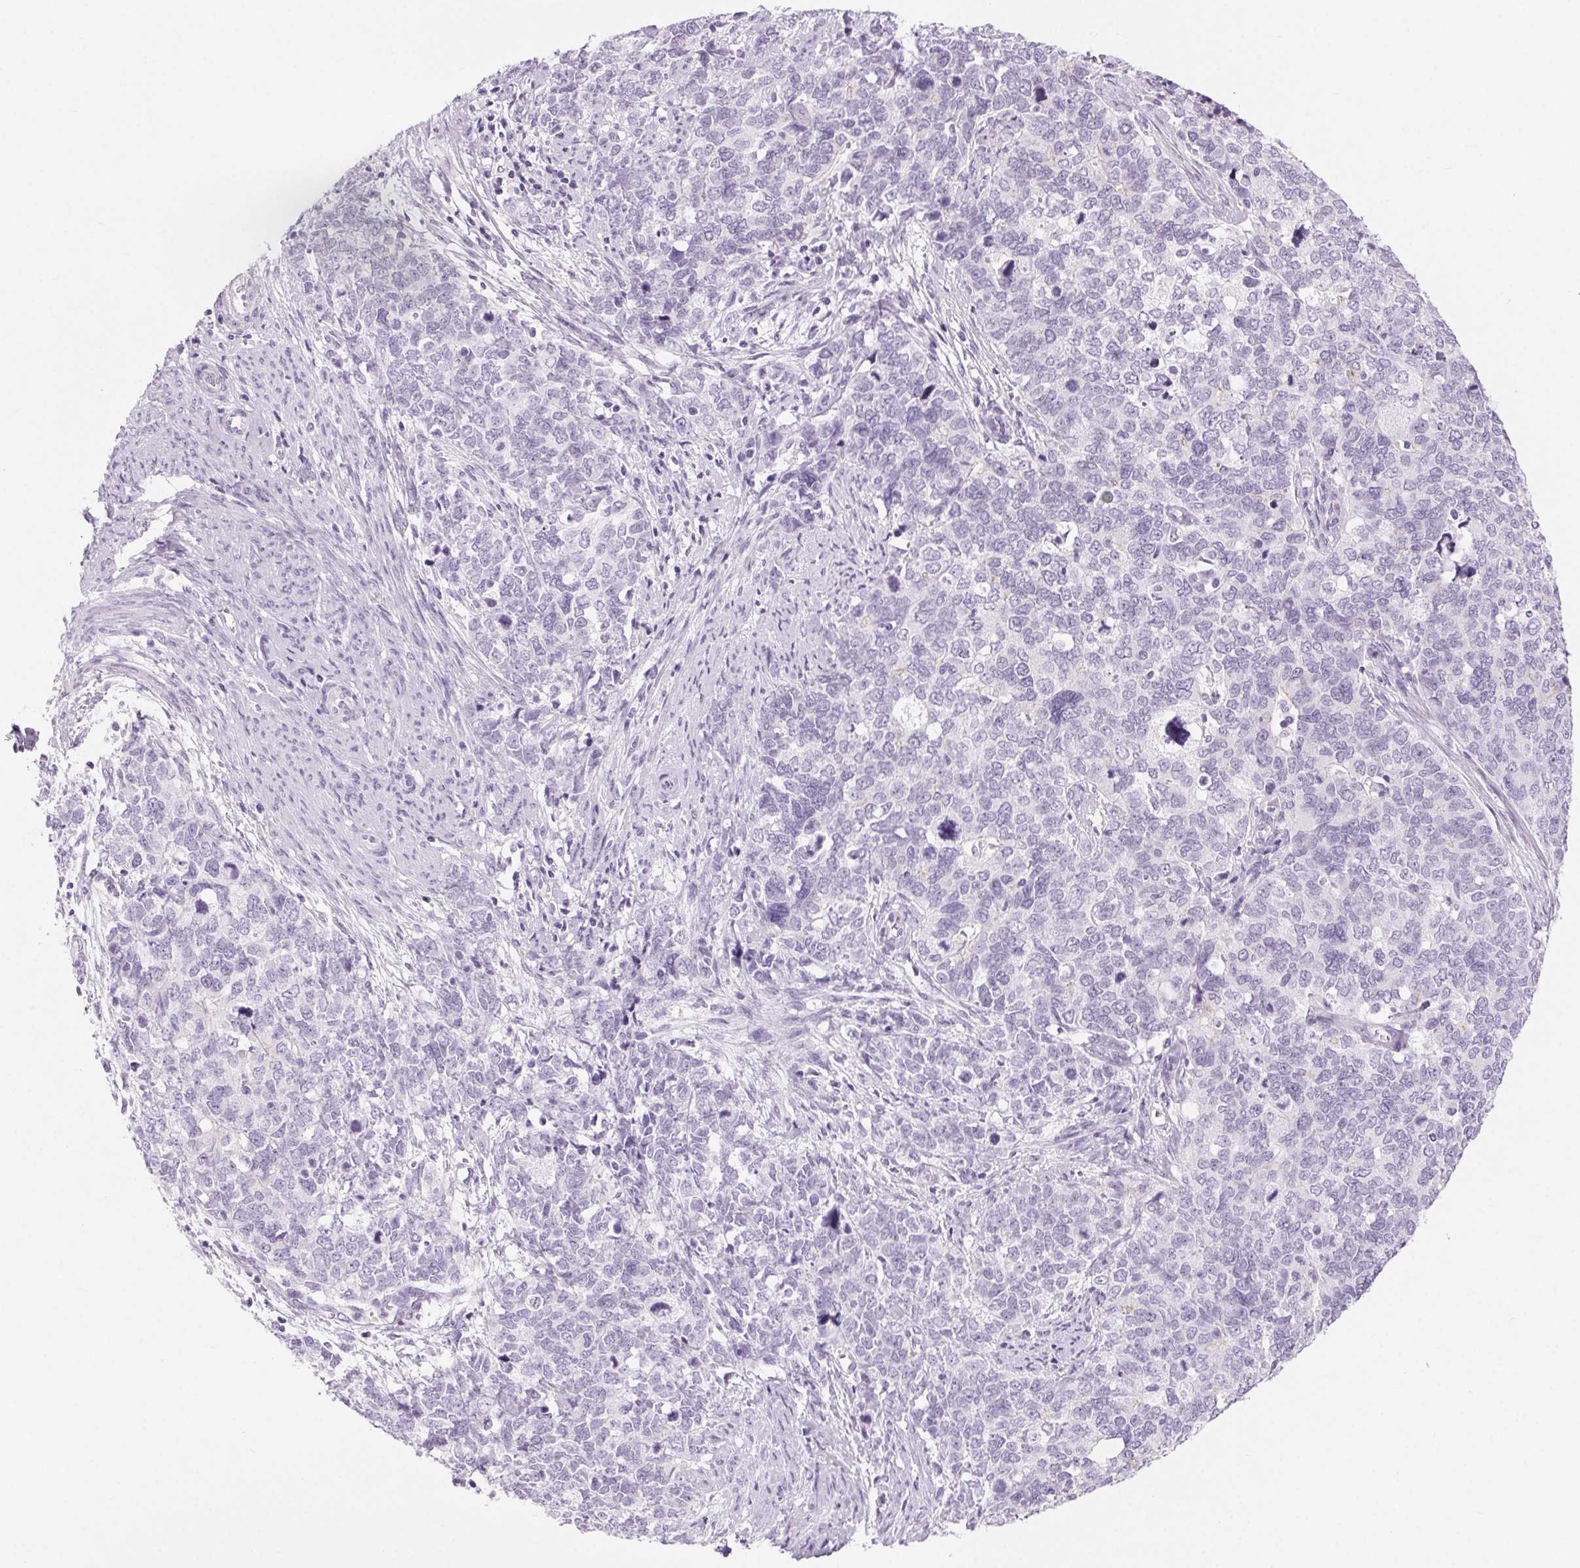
{"staining": {"intensity": "negative", "quantity": "none", "location": "none"}, "tissue": "cervical cancer", "cell_type": "Tumor cells", "image_type": "cancer", "snomed": [{"axis": "morphology", "description": "Squamous cell carcinoma, NOS"}, {"axis": "topography", "description": "Cervix"}], "caption": "The micrograph demonstrates no significant positivity in tumor cells of squamous cell carcinoma (cervical). Brightfield microscopy of IHC stained with DAB (brown) and hematoxylin (blue), captured at high magnification.", "gene": "LRP2", "patient": {"sex": "female", "age": 63}}